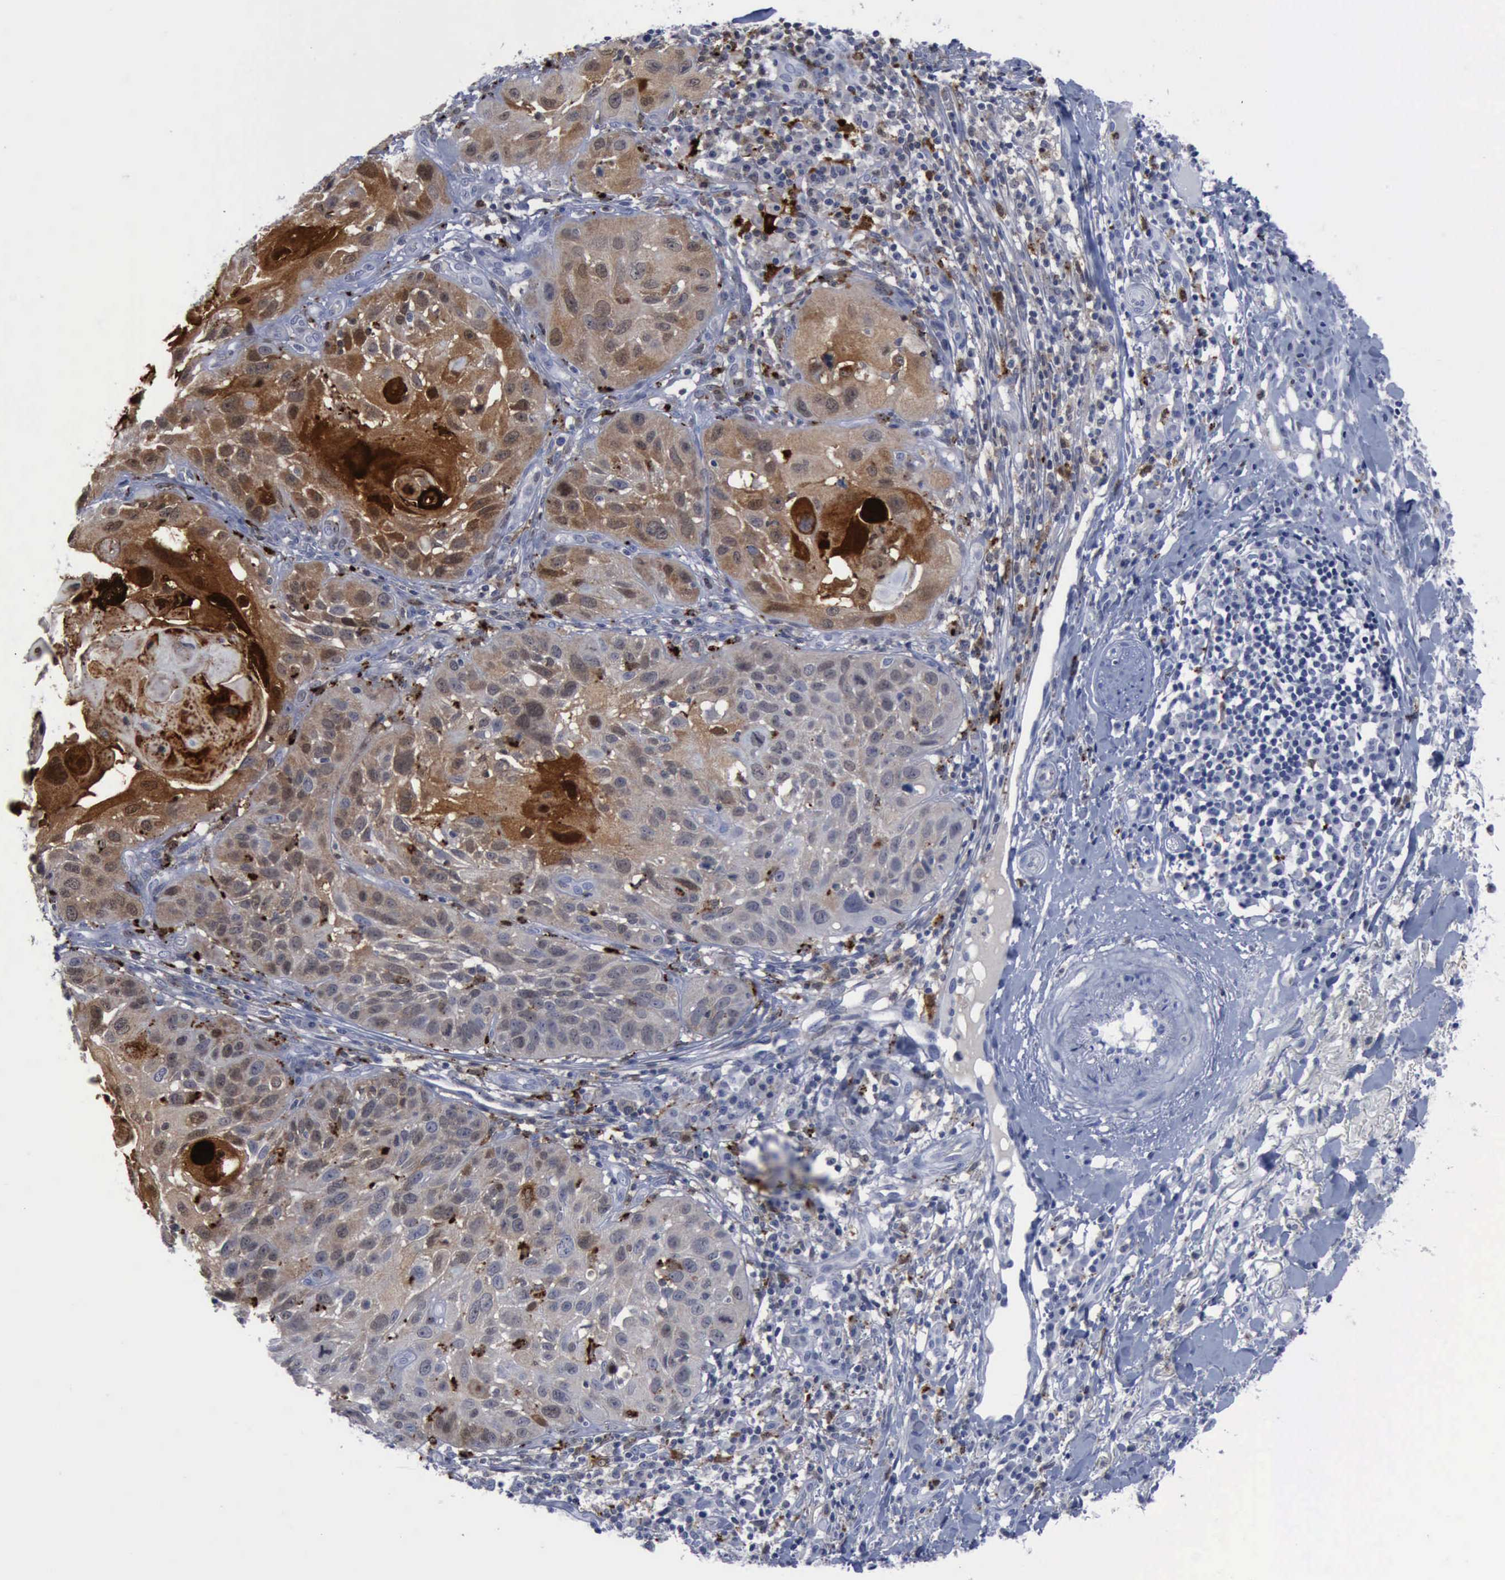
{"staining": {"intensity": "moderate", "quantity": "25%-75%", "location": "cytoplasmic/membranous"}, "tissue": "skin cancer", "cell_type": "Tumor cells", "image_type": "cancer", "snomed": [{"axis": "morphology", "description": "Squamous cell carcinoma, NOS"}, {"axis": "topography", "description": "Skin"}], "caption": "Immunohistochemistry micrograph of squamous cell carcinoma (skin) stained for a protein (brown), which exhibits medium levels of moderate cytoplasmic/membranous positivity in approximately 25%-75% of tumor cells.", "gene": "CSTA", "patient": {"sex": "female", "age": 89}}